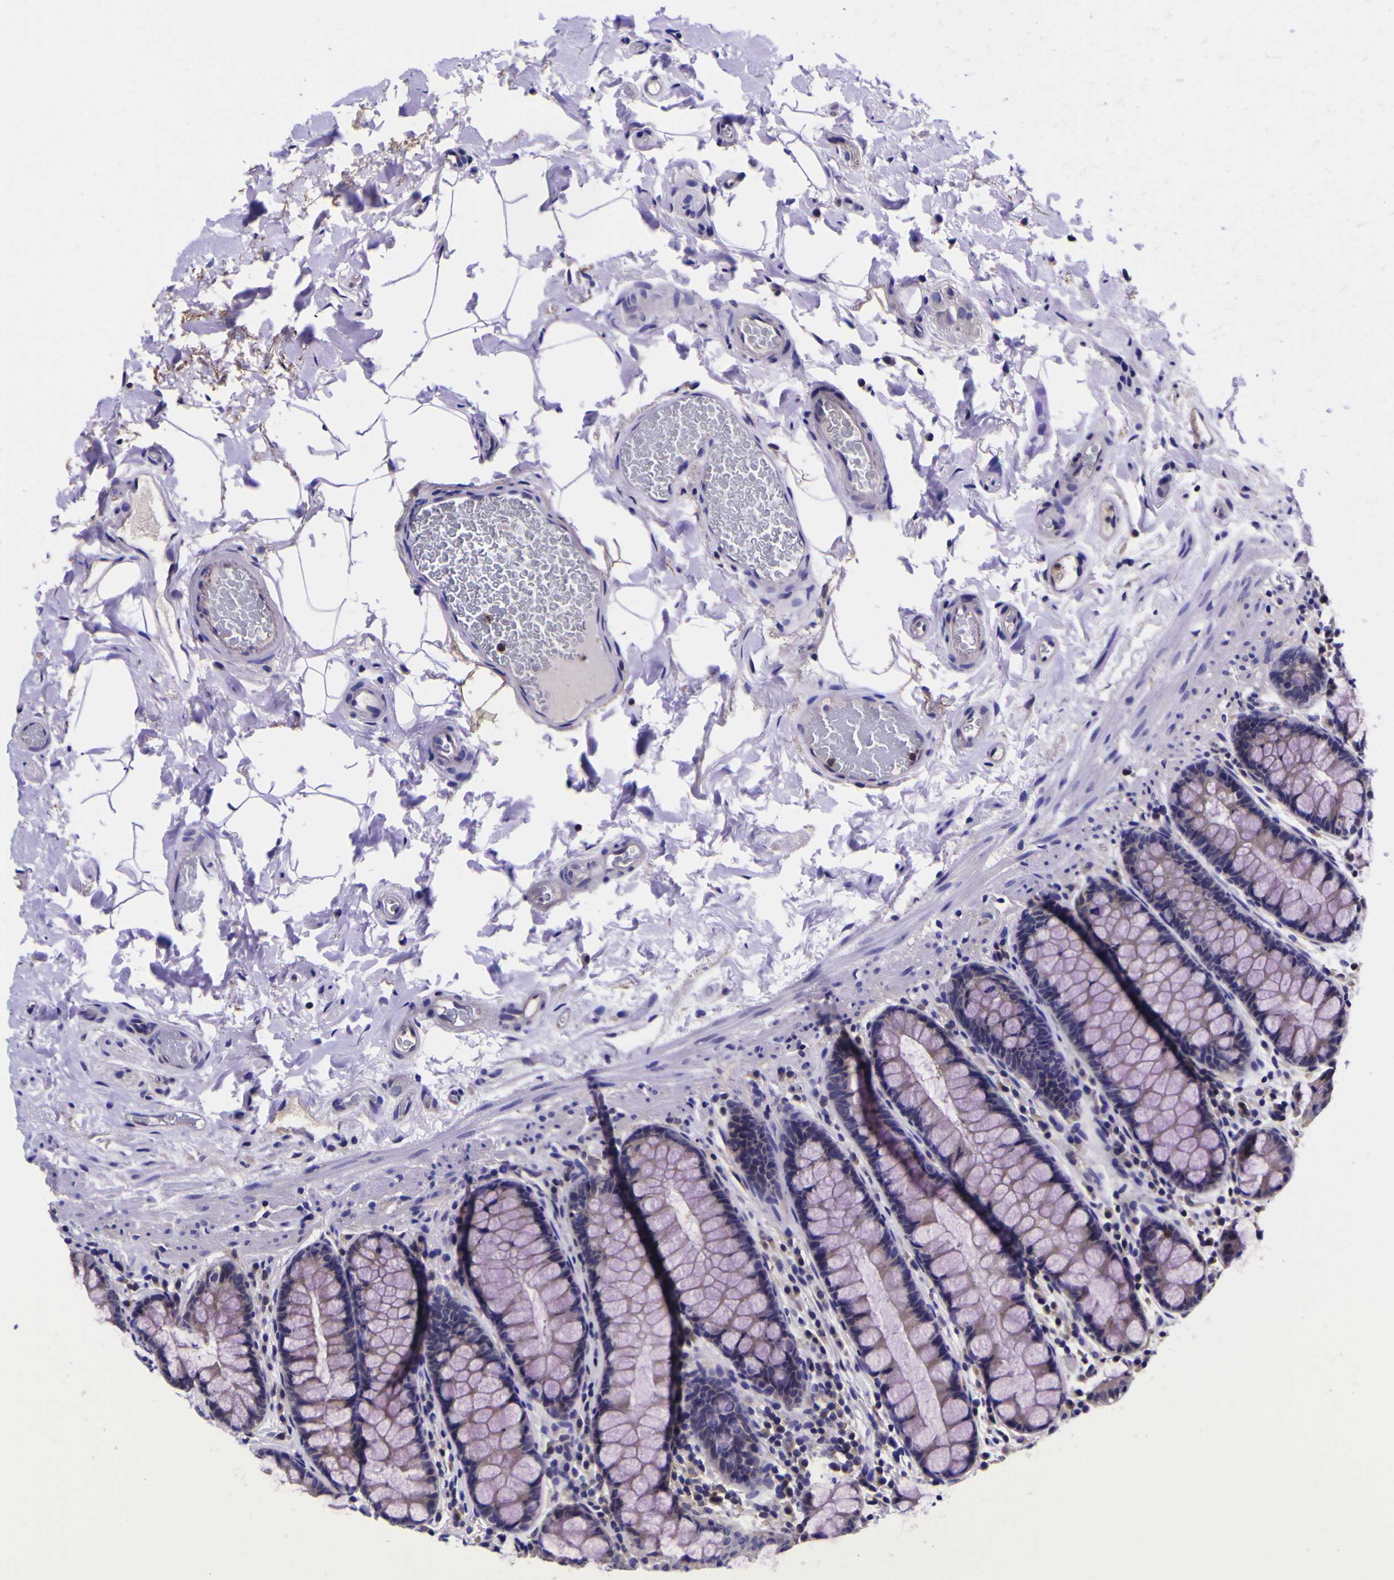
{"staining": {"intensity": "negative", "quantity": "none", "location": "none"}, "tissue": "colon", "cell_type": "Endothelial cells", "image_type": "normal", "snomed": [{"axis": "morphology", "description": "Normal tissue, NOS"}, {"axis": "topography", "description": "Colon"}], "caption": "Immunohistochemistry image of normal colon: colon stained with DAB displays no significant protein staining in endothelial cells.", "gene": "MAPK14", "patient": {"sex": "female", "age": 80}}